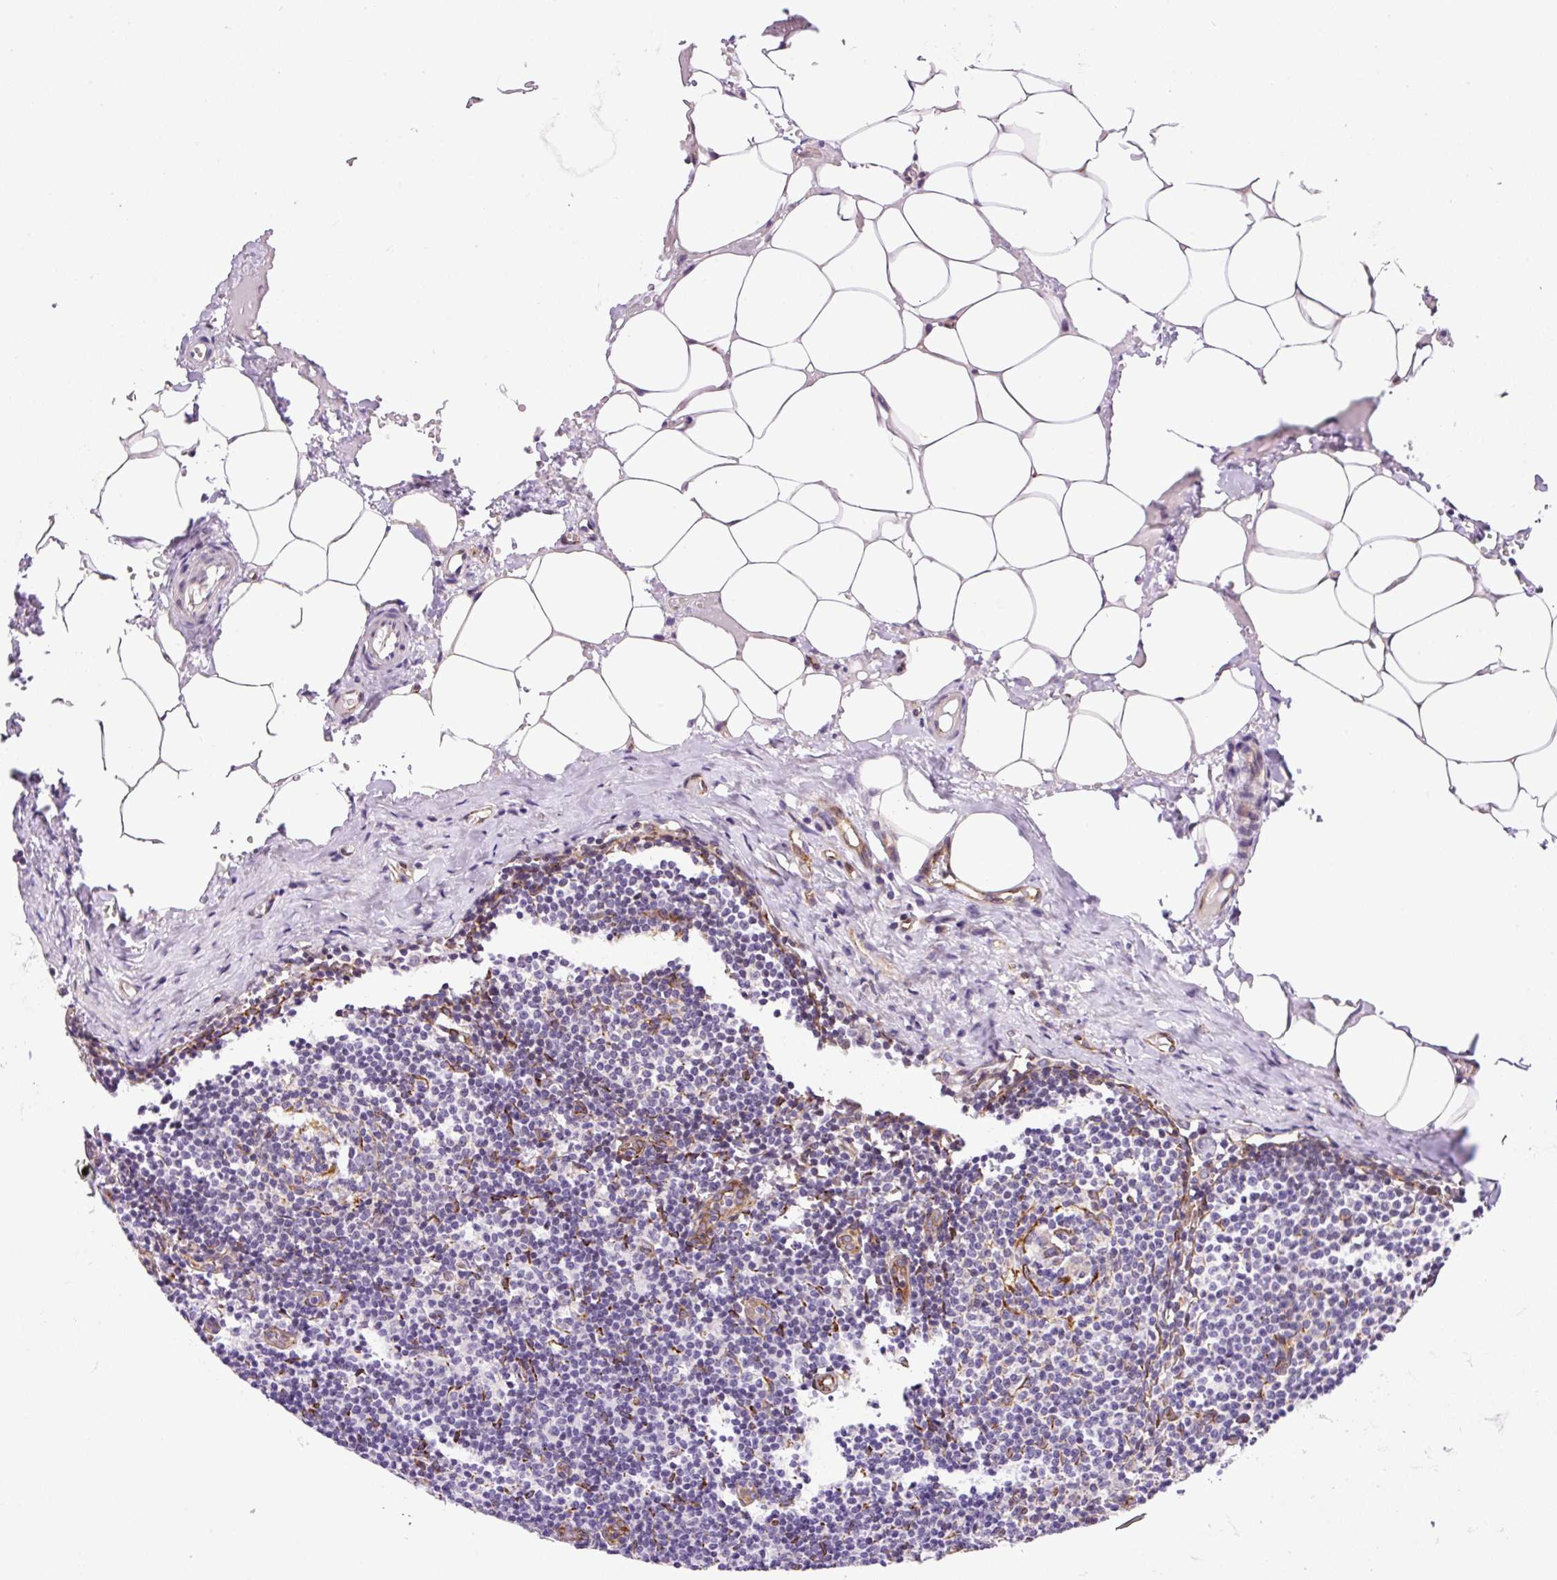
{"staining": {"intensity": "negative", "quantity": "none", "location": "none"}, "tissue": "lymph node", "cell_type": "Germinal center cells", "image_type": "normal", "snomed": [{"axis": "morphology", "description": "Normal tissue, NOS"}, {"axis": "topography", "description": "Lymph node"}], "caption": "Immunohistochemistry (IHC) micrograph of normal lymph node stained for a protein (brown), which demonstrates no positivity in germinal center cells. Nuclei are stained in blue.", "gene": "RAB30", "patient": {"sex": "male", "age": 49}}